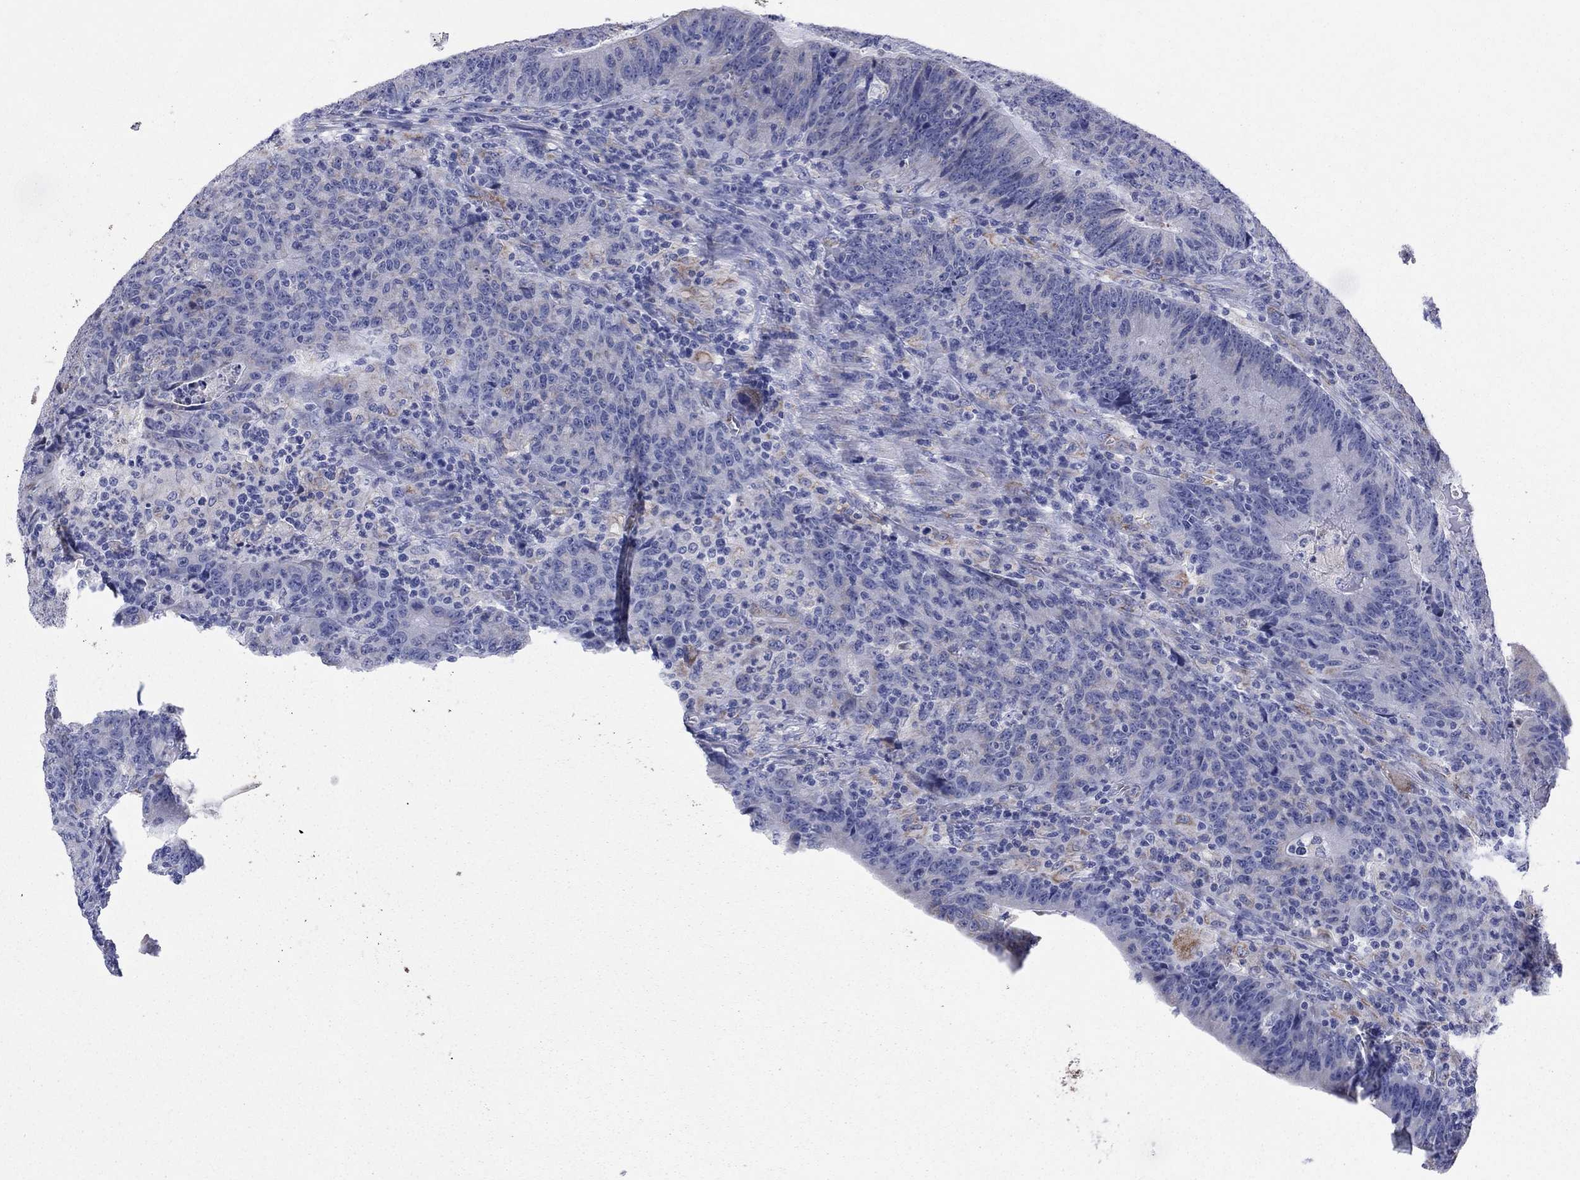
{"staining": {"intensity": "negative", "quantity": "none", "location": "none"}, "tissue": "colorectal cancer", "cell_type": "Tumor cells", "image_type": "cancer", "snomed": [{"axis": "morphology", "description": "Adenocarcinoma, NOS"}, {"axis": "topography", "description": "Colon"}], "caption": "The immunohistochemistry (IHC) micrograph has no significant expression in tumor cells of colorectal cancer (adenocarcinoma) tissue. (Immunohistochemistry, brightfield microscopy, high magnification).", "gene": "MGST3", "patient": {"sex": "female", "age": 75}}